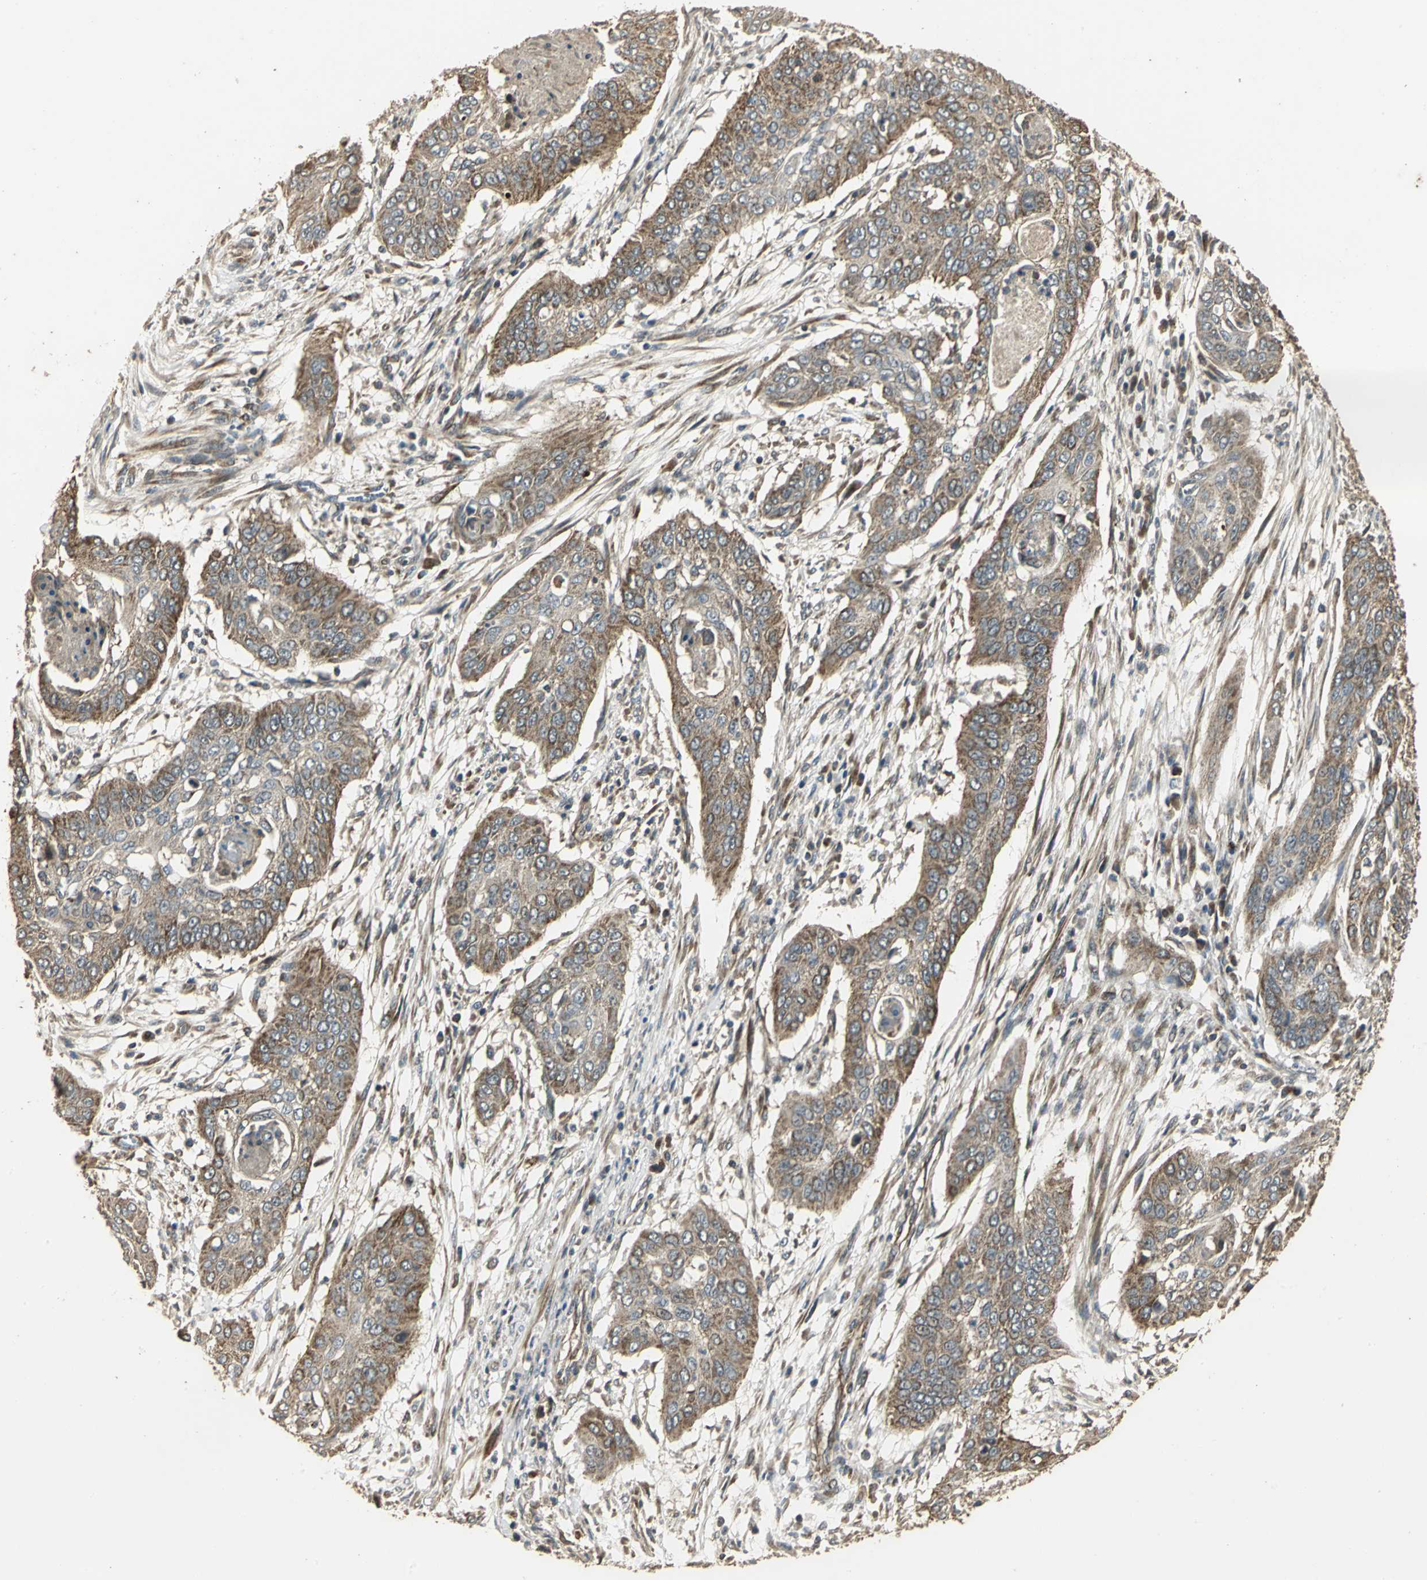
{"staining": {"intensity": "strong", "quantity": ">75%", "location": "cytoplasmic/membranous"}, "tissue": "cervical cancer", "cell_type": "Tumor cells", "image_type": "cancer", "snomed": [{"axis": "morphology", "description": "Squamous cell carcinoma, NOS"}, {"axis": "topography", "description": "Cervix"}], "caption": "Tumor cells exhibit strong cytoplasmic/membranous positivity in approximately >75% of cells in cervical squamous cell carcinoma.", "gene": "KANK1", "patient": {"sex": "female", "age": 39}}